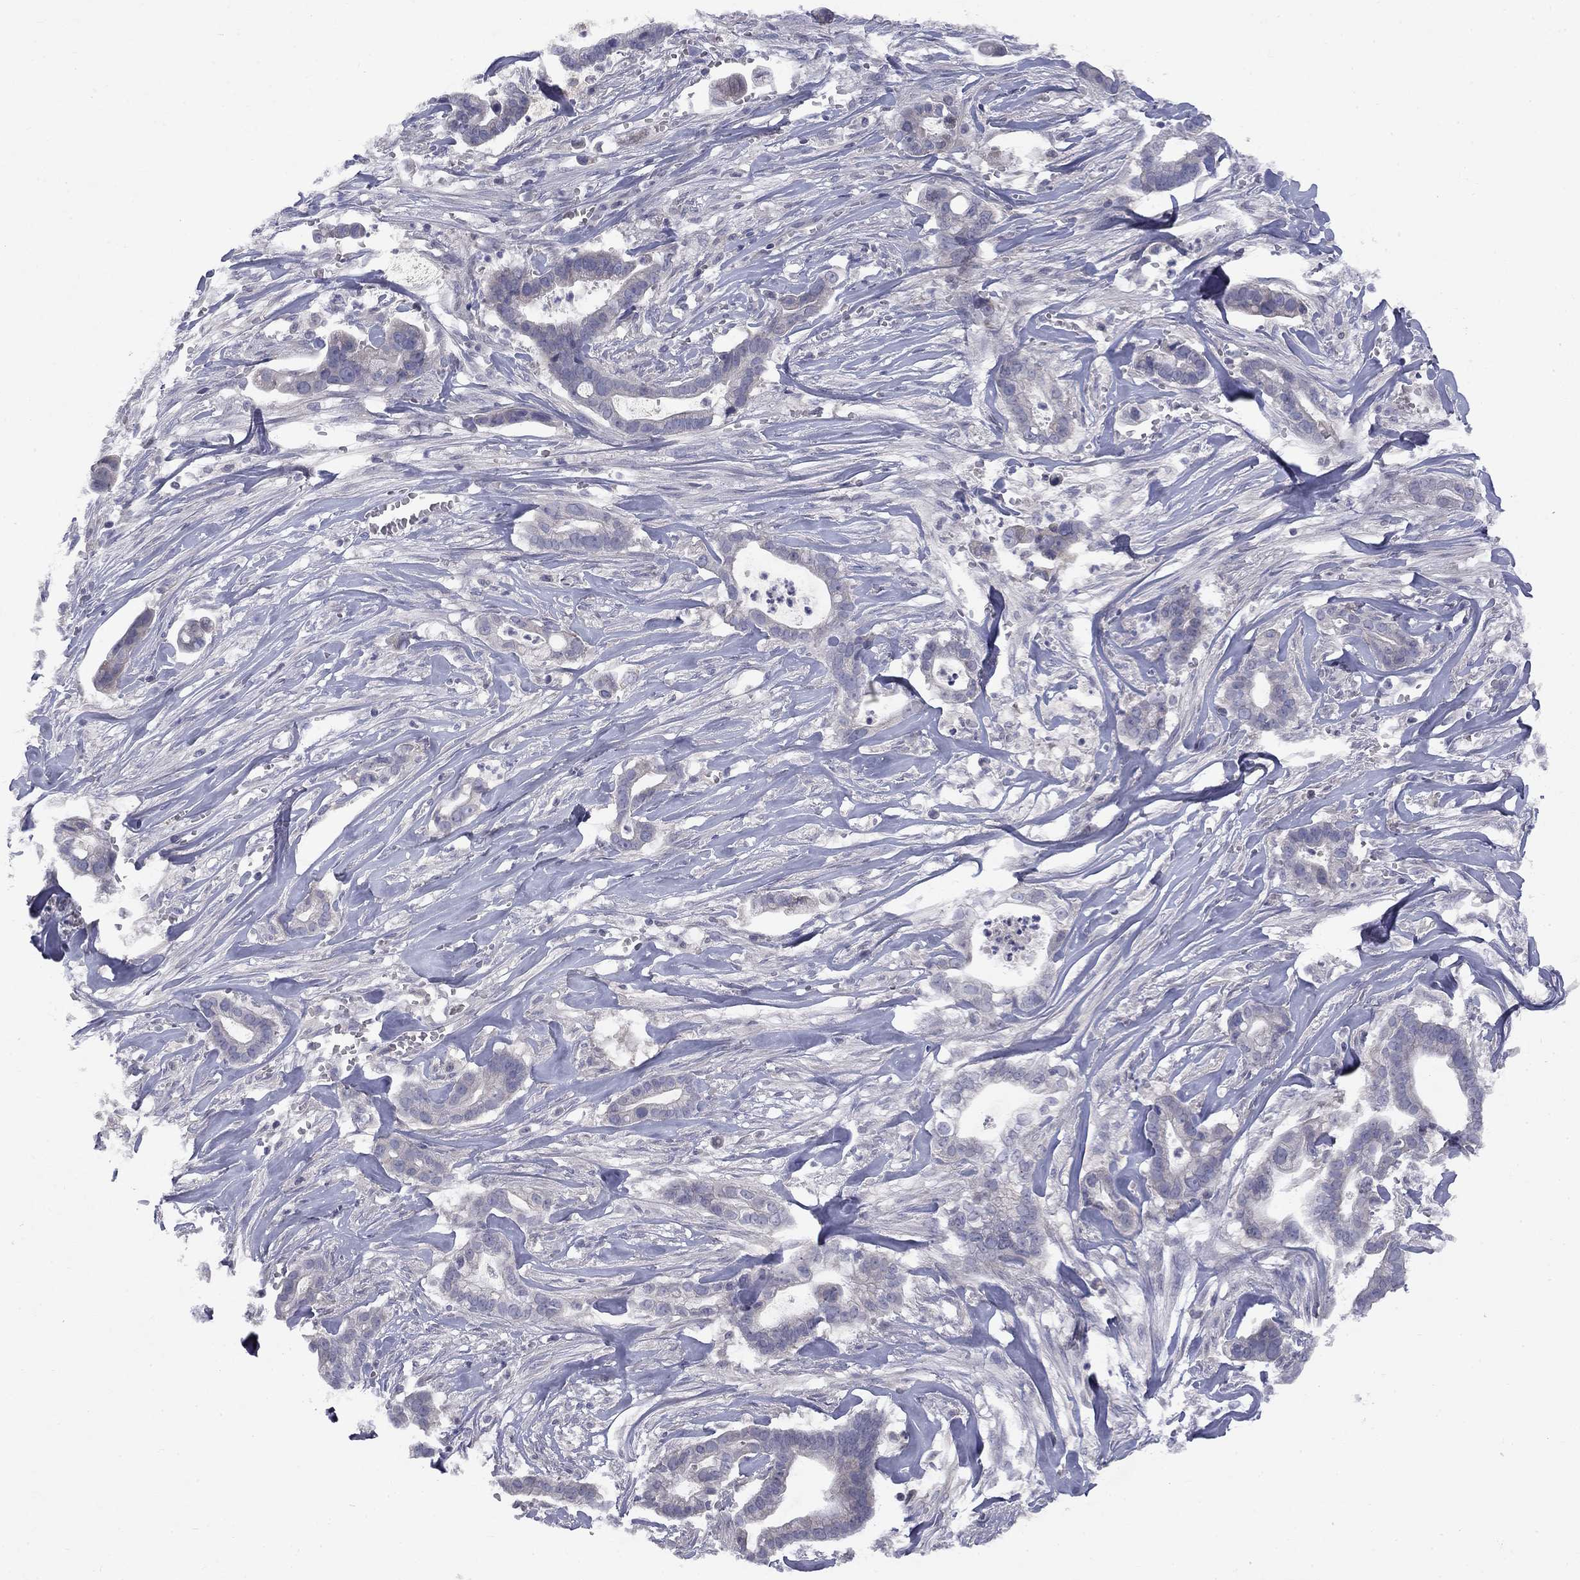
{"staining": {"intensity": "negative", "quantity": "none", "location": "none"}, "tissue": "pancreatic cancer", "cell_type": "Tumor cells", "image_type": "cancer", "snomed": [{"axis": "morphology", "description": "Adenocarcinoma, NOS"}, {"axis": "topography", "description": "Pancreas"}], "caption": "This is an IHC histopathology image of pancreatic cancer. There is no expression in tumor cells.", "gene": "CACNA1A", "patient": {"sex": "male", "age": 61}}